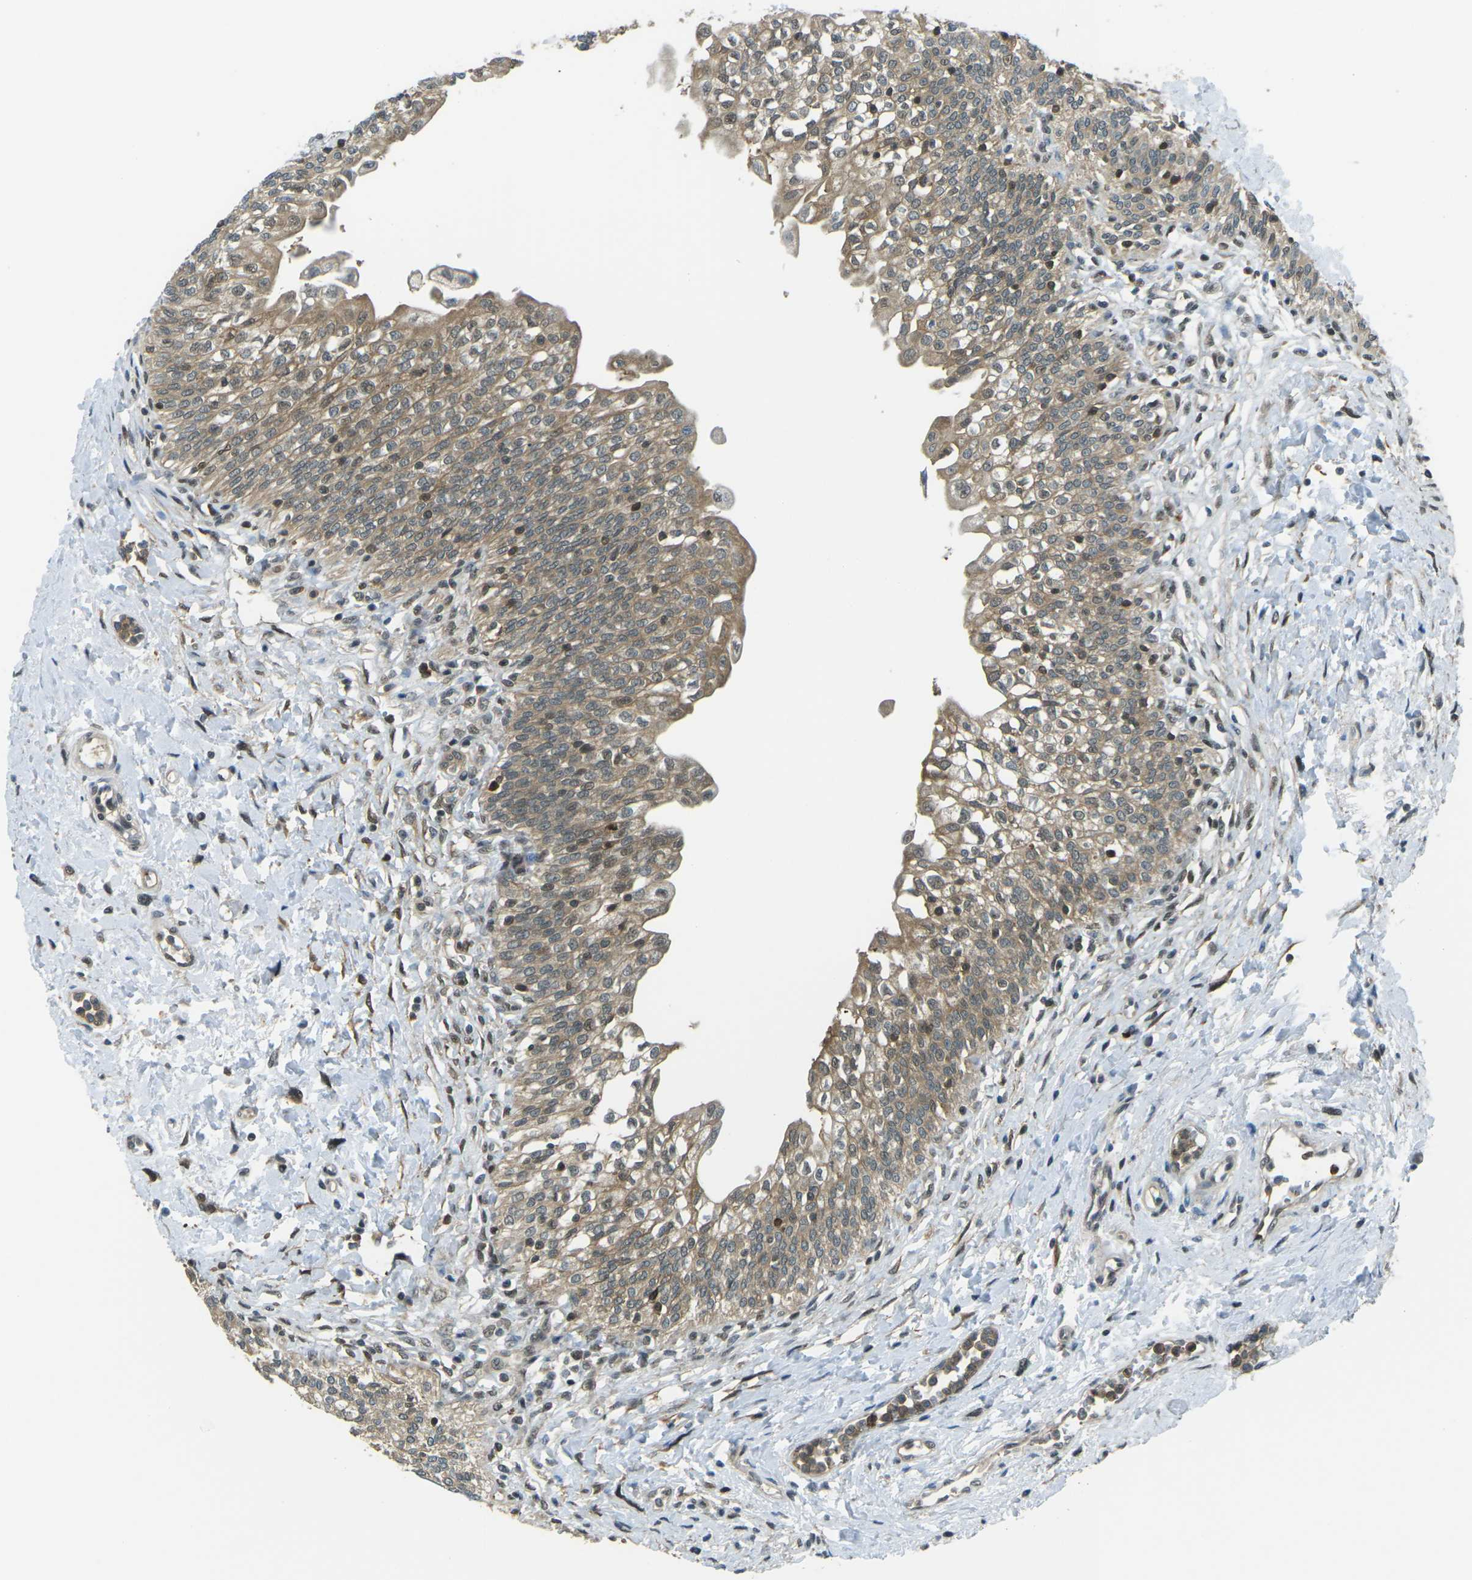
{"staining": {"intensity": "moderate", "quantity": ">75%", "location": "cytoplasmic/membranous"}, "tissue": "urinary bladder", "cell_type": "Urothelial cells", "image_type": "normal", "snomed": [{"axis": "morphology", "description": "Normal tissue, NOS"}, {"axis": "topography", "description": "Urinary bladder"}], "caption": "DAB immunohistochemical staining of normal human urinary bladder reveals moderate cytoplasmic/membranous protein positivity in approximately >75% of urothelial cells.", "gene": "PIEZO2", "patient": {"sex": "male", "age": 55}}